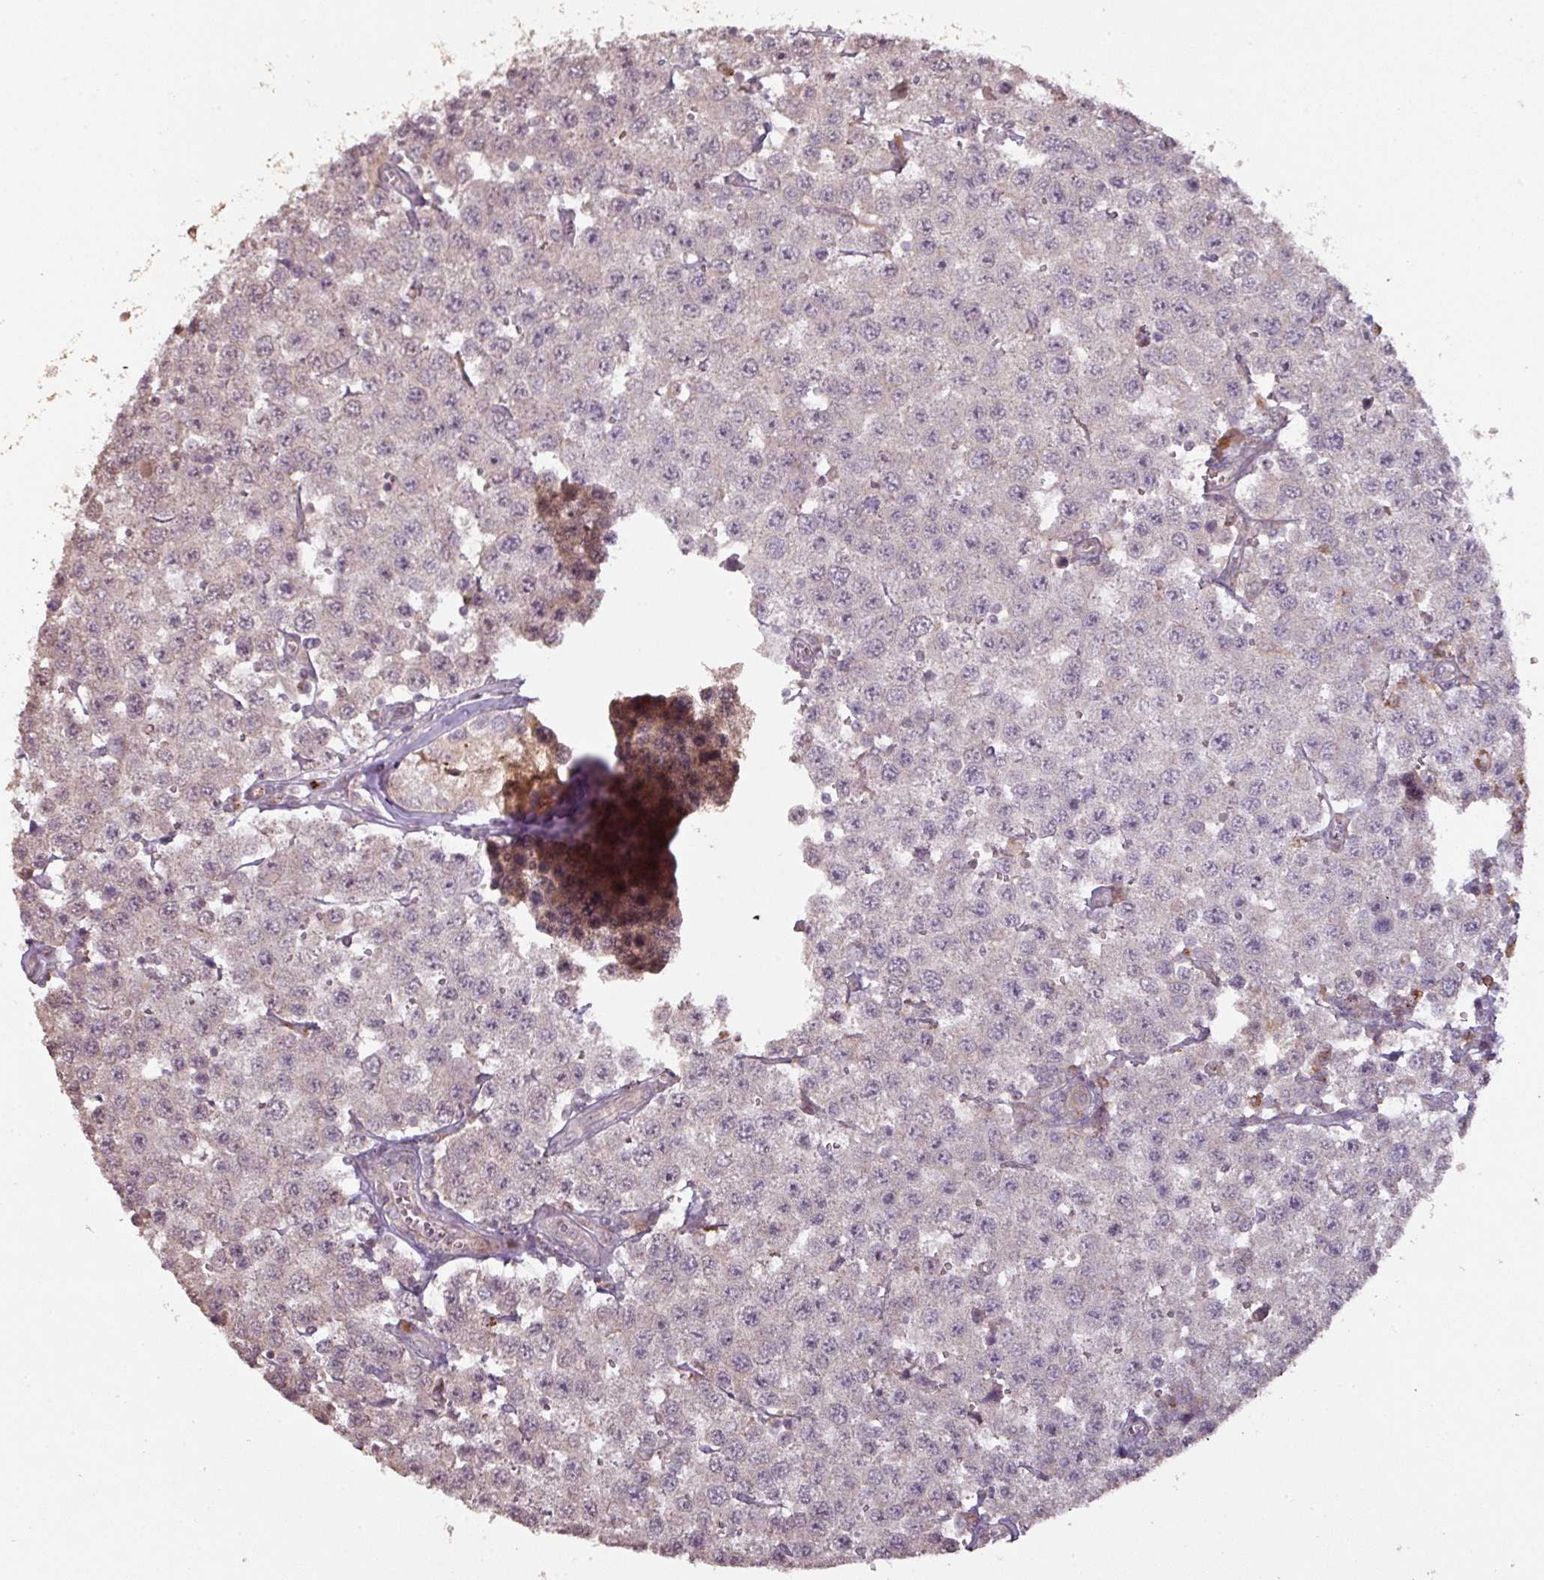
{"staining": {"intensity": "negative", "quantity": "none", "location": "none"}, "tissue": "testis cancer", "cell_type": "Tumor cells", "image_type": "cancer", "snomed": [{"axis": "morphology", "description": "Seminoma, NOS"}, {"axis": "topography", "description": "Testis"}], "caption": "Immunohistochemistry photomicrograph of testis cancer stained for a protein (brown), which exhibits no positivity in tumor cells.", "gene": "CXCR5", "patient": {"sex": "male", "age": 34}}